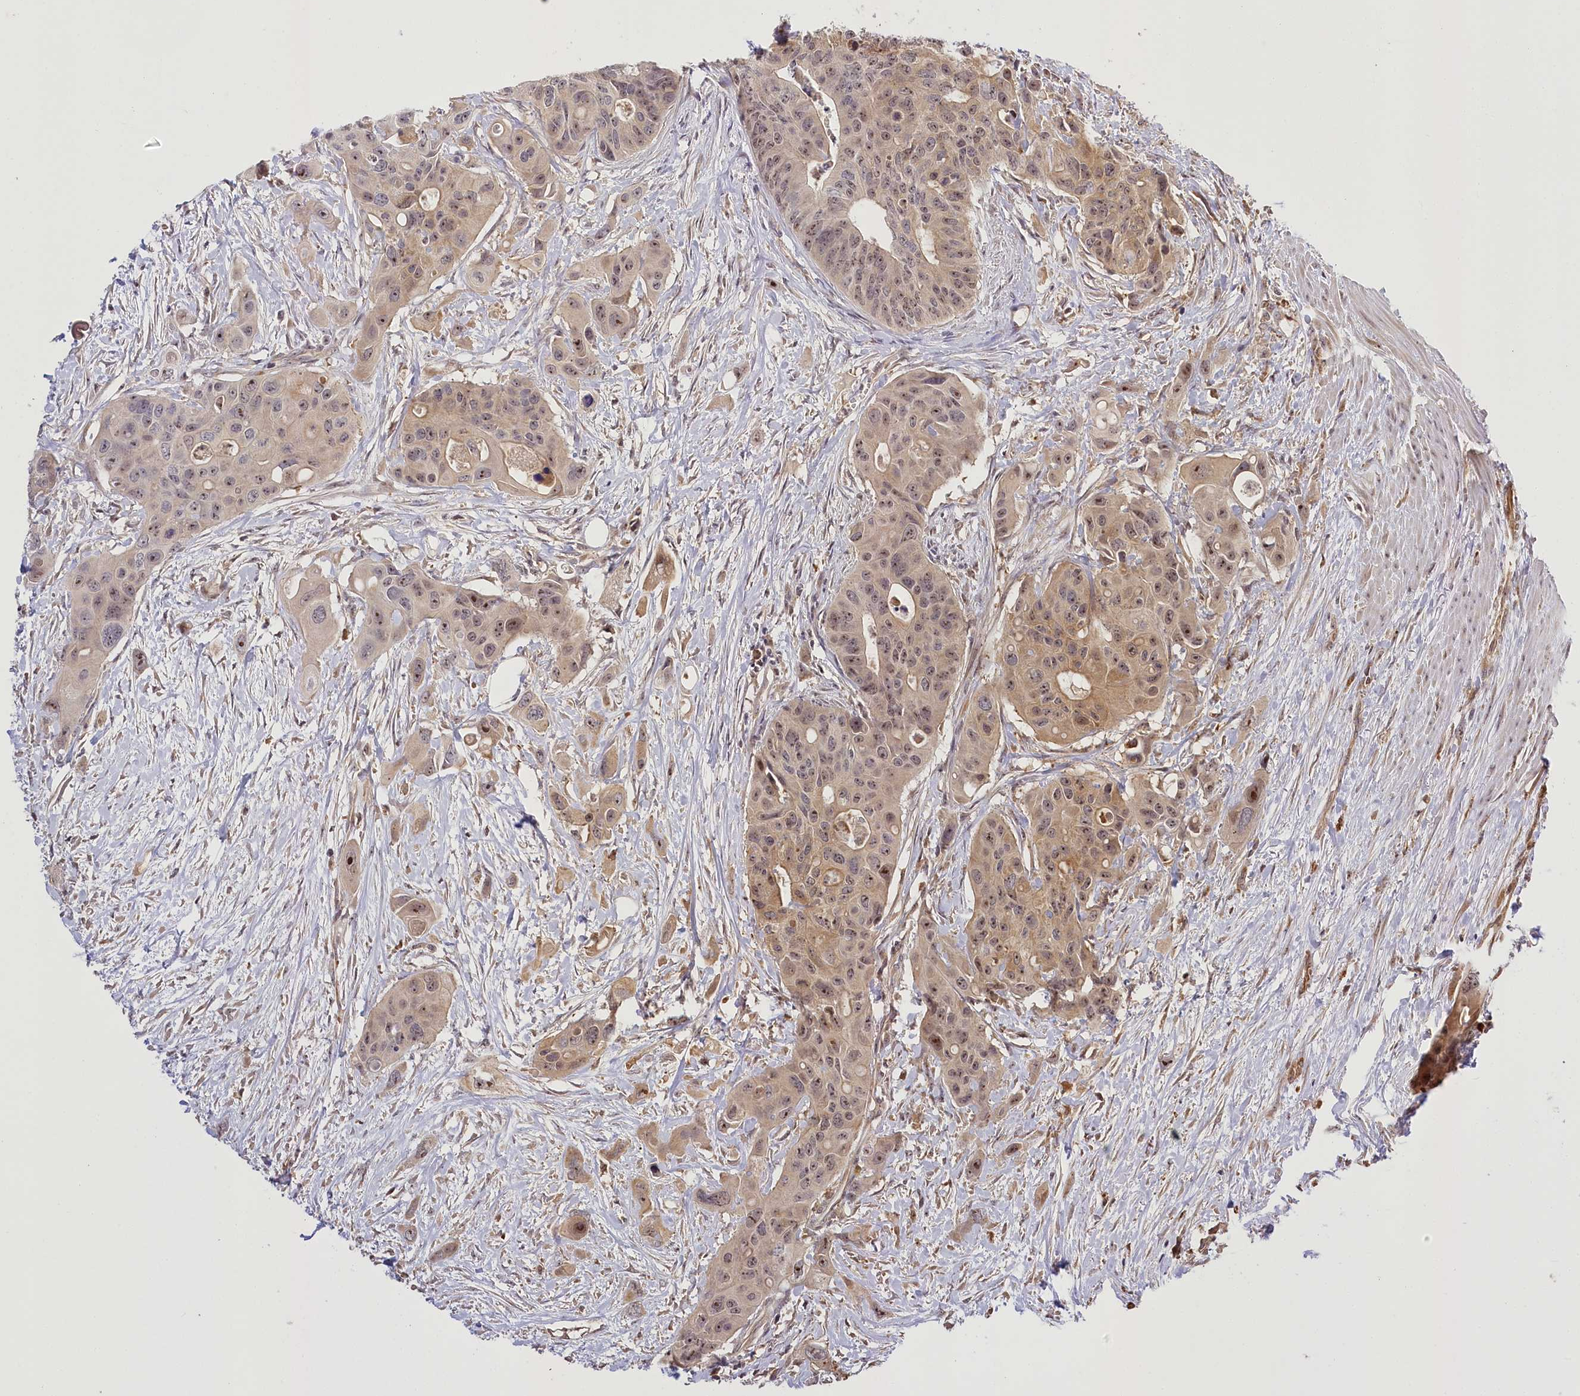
{"staining": {"intensity": "weak", "quantity": ">75%", "location": "cytoplasmic/membranous,nuclear"}, "tissue": "colorectal cancer", "cell_type": "Tumor cells", "image_type": "cancer", "snomed": [{"axis": "morphology", "description": "Adenocarcinoma, NOS"}, {"axis": "topography", "description": "Colon"}], "caption": "High-magnification brightfield microscopy of colorectal cancer stained with DAB (3,3'-diaminobenzidine) (brown) and counterstained with hematoxylin (blue). tumor cells exhibit weak cytoplasmic/membranous and nuclear positivity is identified in approximately>75% of cells.", "gene": "SERGEF", "patient": {"sex": "male", "age": 77}}